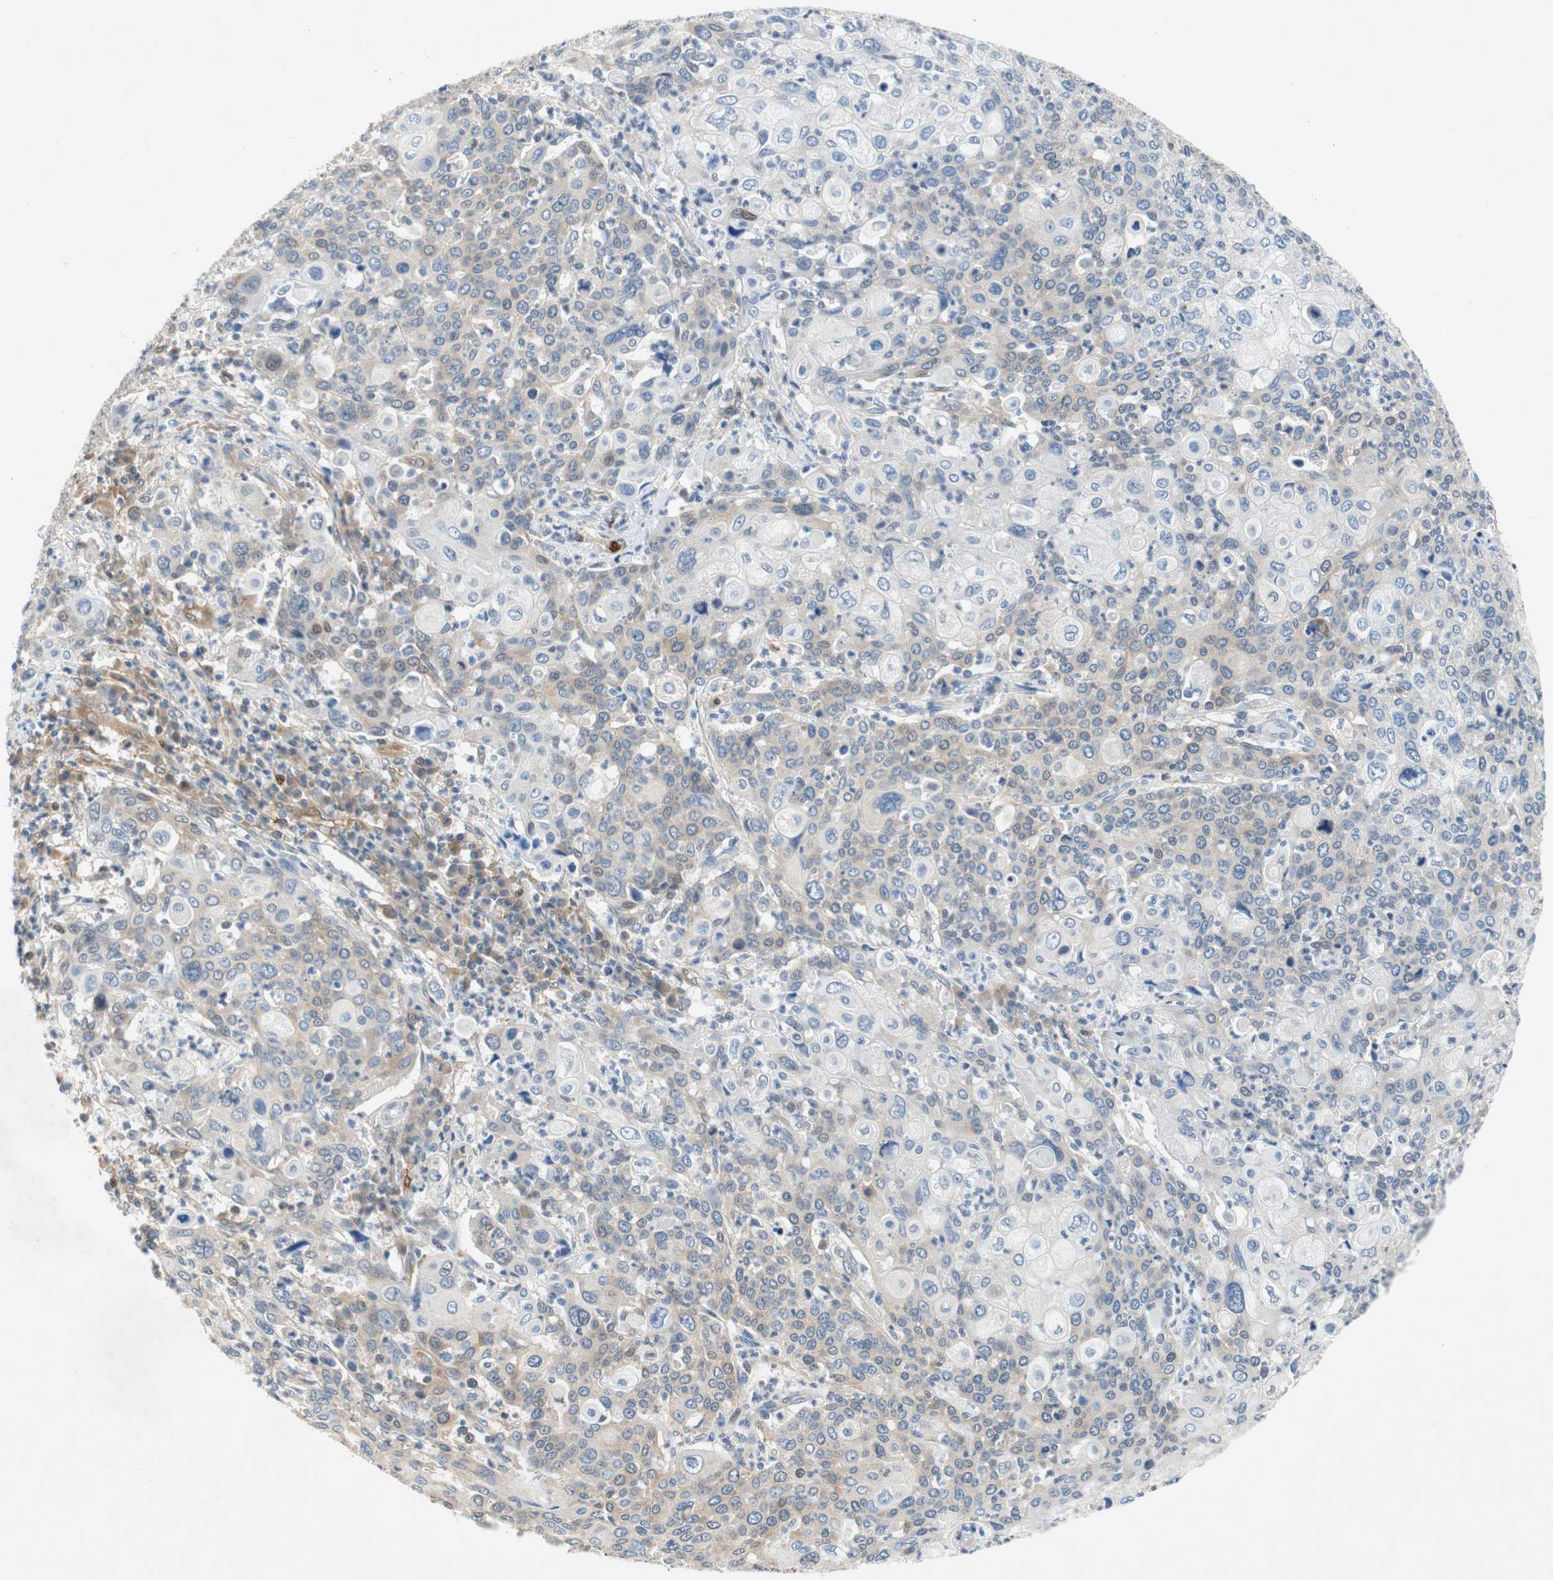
{"staining": {"intensity": "weak", "quantity": "<25%", "location": "cytoplasmic/membranous"}, "tissue": "cervical cancer", "cell_type": "Tumor cells", "image_type": "cancer", "snomed": [{"axis": "morphology", "description": "Squamous cell carcinoma, NOS"}, {"axis": "topography", "description": "Cervix"}], "caption": "A high-resolution photomicrograph shows IHC staining of cervical cancer (squamous cell carcinoma), which reveals no significant staining in tumor cells. (DAB immunohistochemistry (IHC) visualized using brightfield microscopy, high magnification).", "gene": "RELB", "patient": {"sex": "female", "age": 40}}